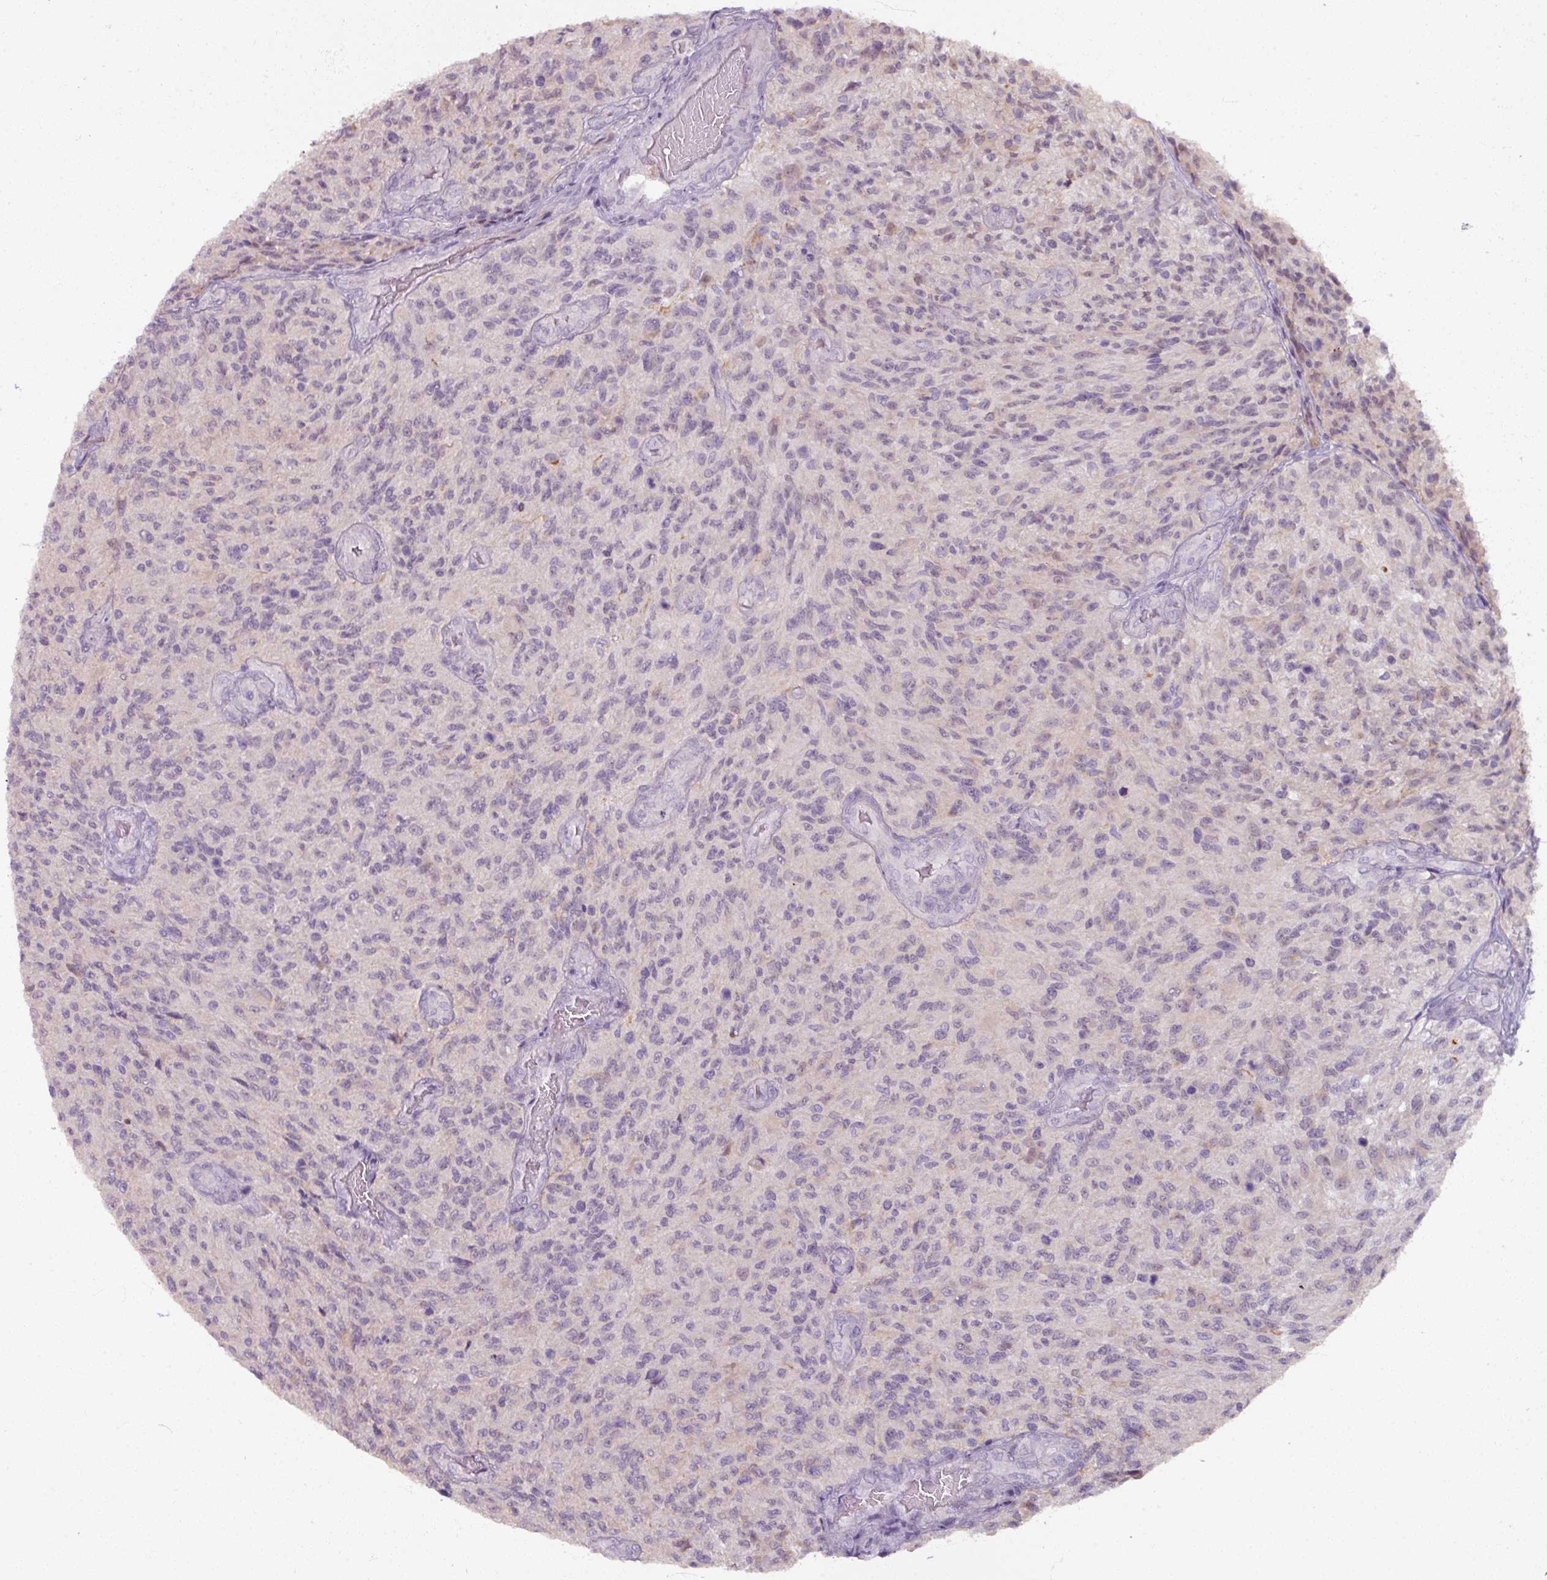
{"staining": {"intensity": "negative", "quantity": "none", "location": "none"}, "tissue": "glioma", "cell_type": "Tumor cells", "image_type": "cancer", "snomed": [{"axis": "morphology", "description": "Normal tissue, NOS"}, {"axis": "morphology", "description": "Glioma, malignant, High grade"}, {"axis": "topography", "description": "Cerebral cortex"}], "caption": "The histopathology image shows no staining of tumor cells in malignant glioma (high-grade).", "gene": "PNMA6A", "patient": {"sex": "male", "age": 56}}